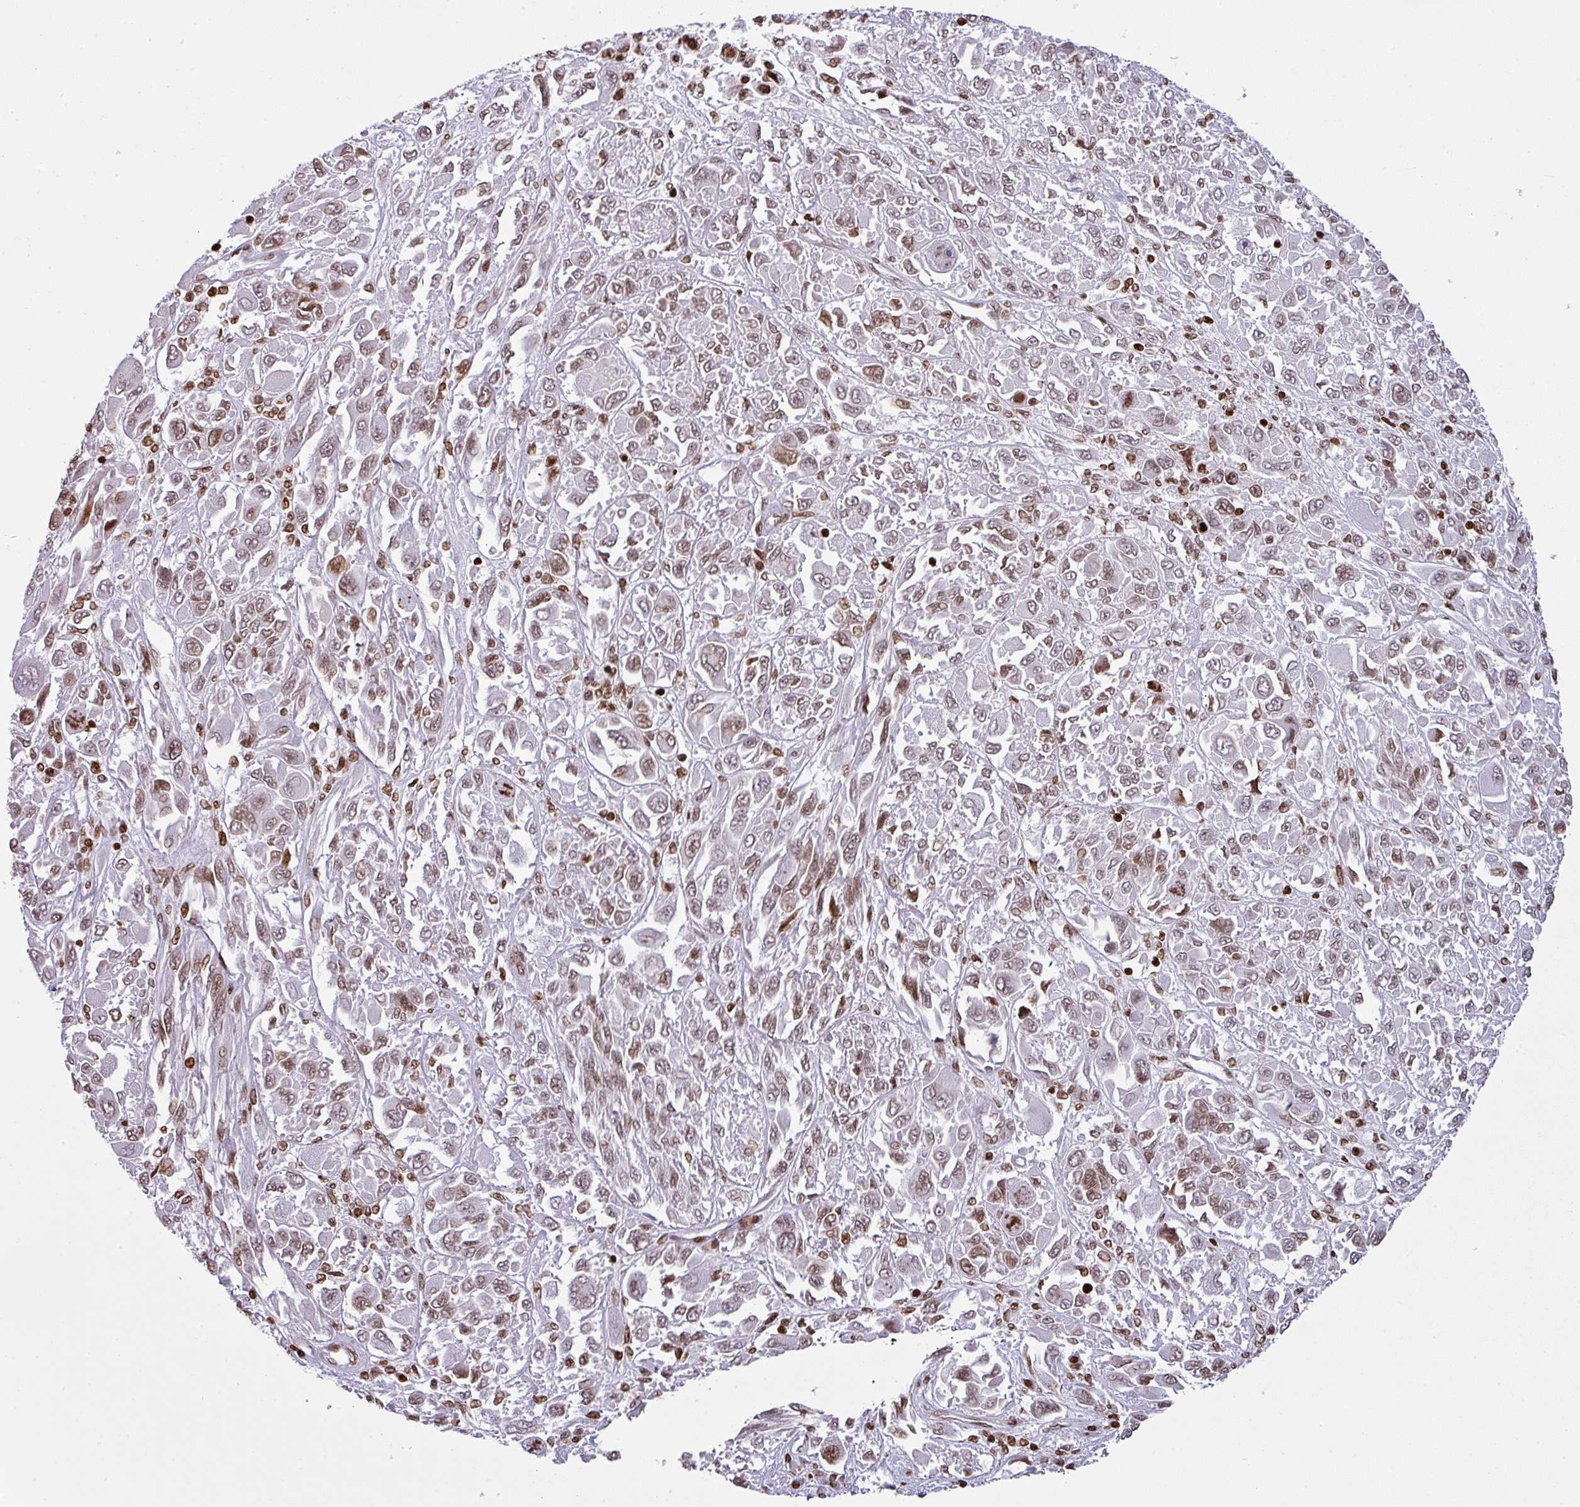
{"staining": {"intensity": "moderate", "quantity": ">75%", "location": "nuclear"}, "tissue": "melanoma", "cell_type": "Tumor cells", "image_type": "cancer", "snomed": [{"axis": "morphology", "description": "Malignant melanoma, NOS"}, {"axis": "topography", "description": "Skin"}], "caption": "The immunohistochemical stain shows moderate nuclear positivity in tumor cells of malignant melanoma tissue. The staining was performed using DAB (3,3'-diaminobenzidine), with brown indicating positive protein expression. Nuclei are stained blue with hematoxylin.", "gene": "RASL11A", "patient": {"sex": "female", "age": 91}}